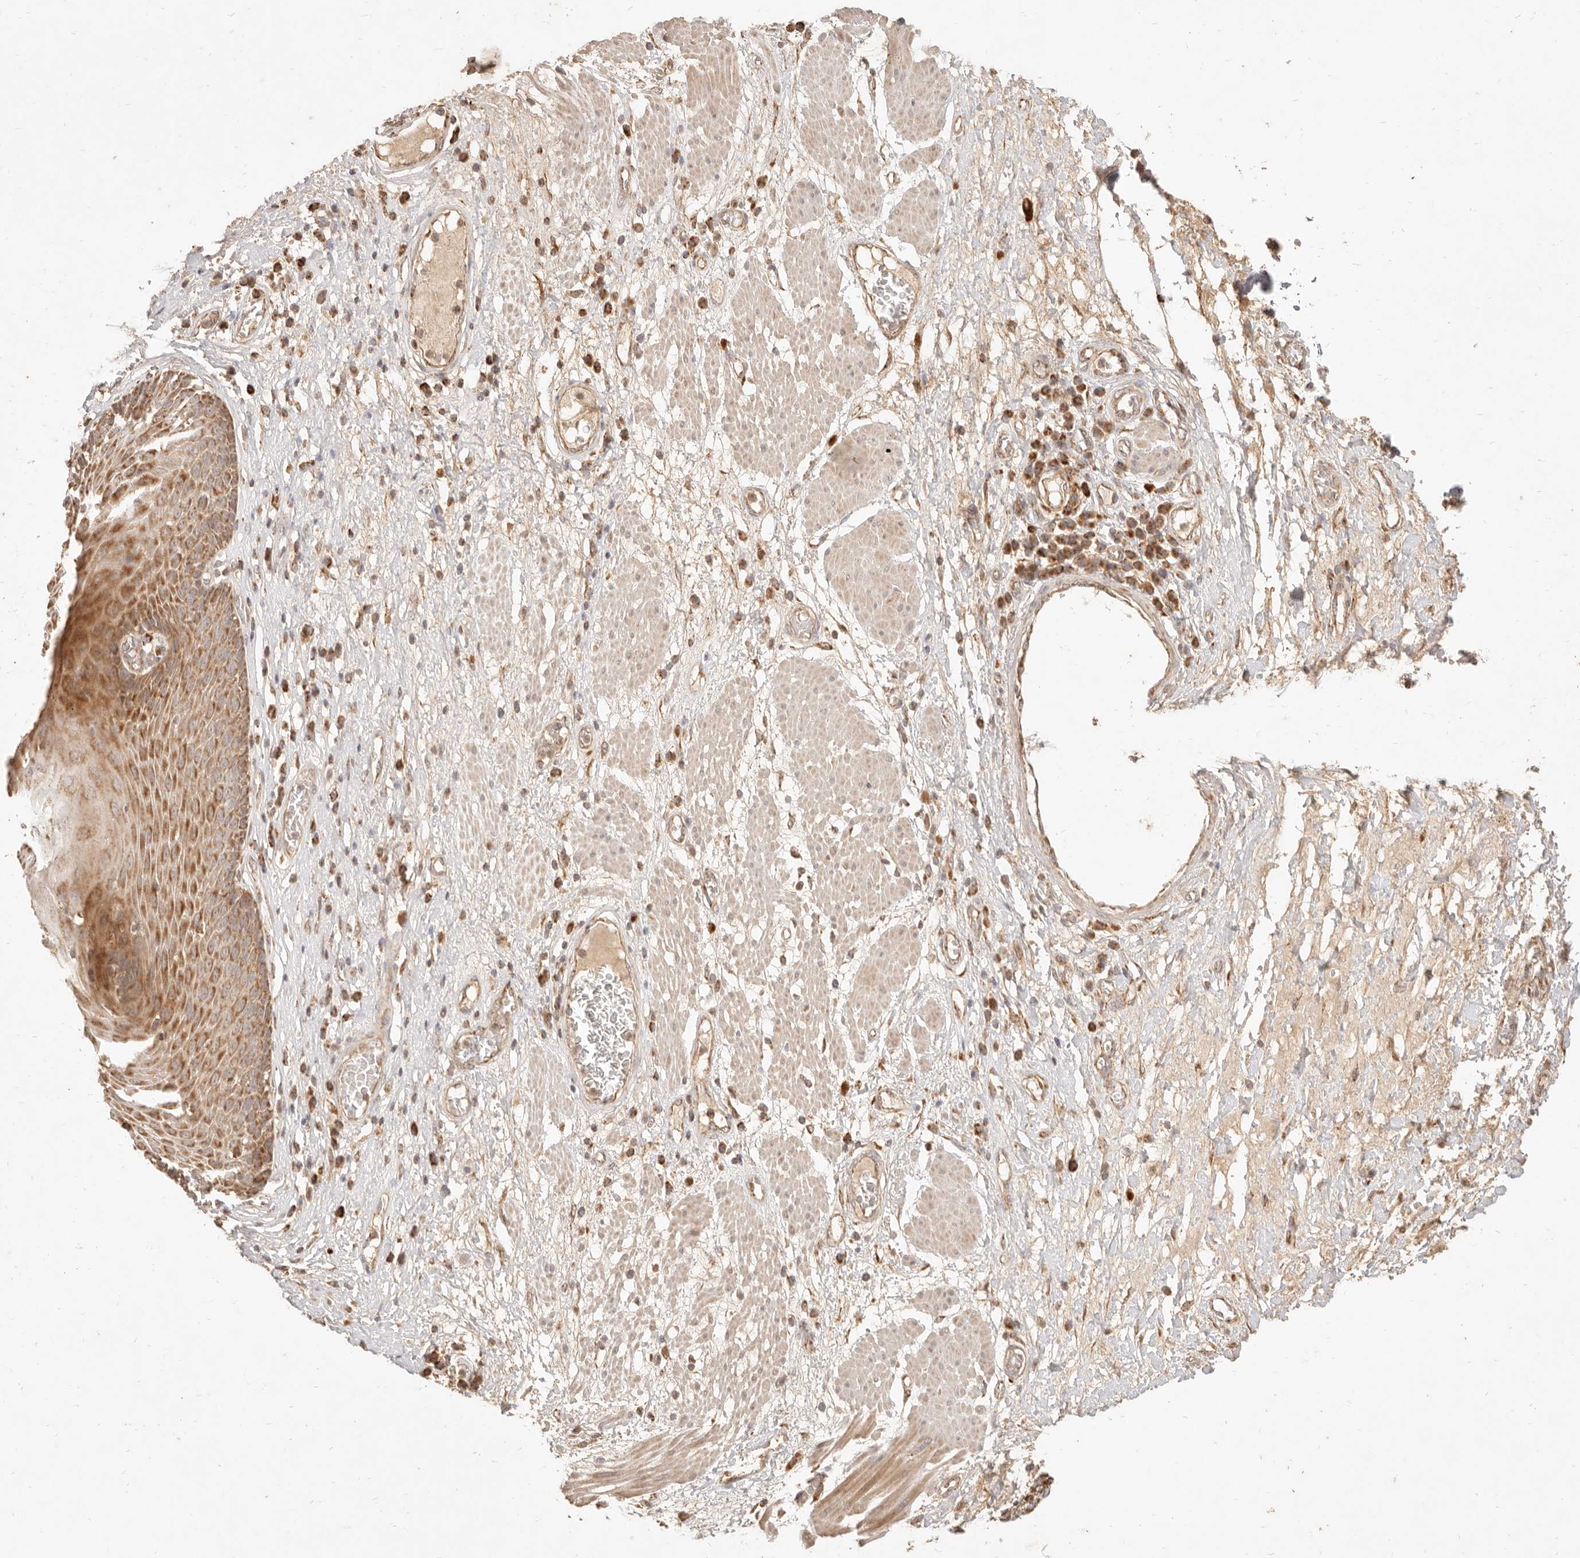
{"staining": {"intensity": "moderate", "quantity": ">75%", "location": "cytoplasmic/membranous"}, "tissue": "esophagus", "cell_type": "Squamous epithelial cells", "image_type": "normal", "snomed": [{"axis": "morphology", "description": "Normal tissue, NOS"}, {"axis": "morphology", "description": "Adenocarcinoma, NOS"}, {"axis": "topography", "description": "Esophagus"}], "caption": "High-power microscopy captured an IHC histopathology image of normal esophagus, revealing moderate cytoplasmic/membranous staining in approximately >75% of squamous epithelial cells.", "gene": "CPLANE2", "patient": {"sex": "male", "age": 62}}